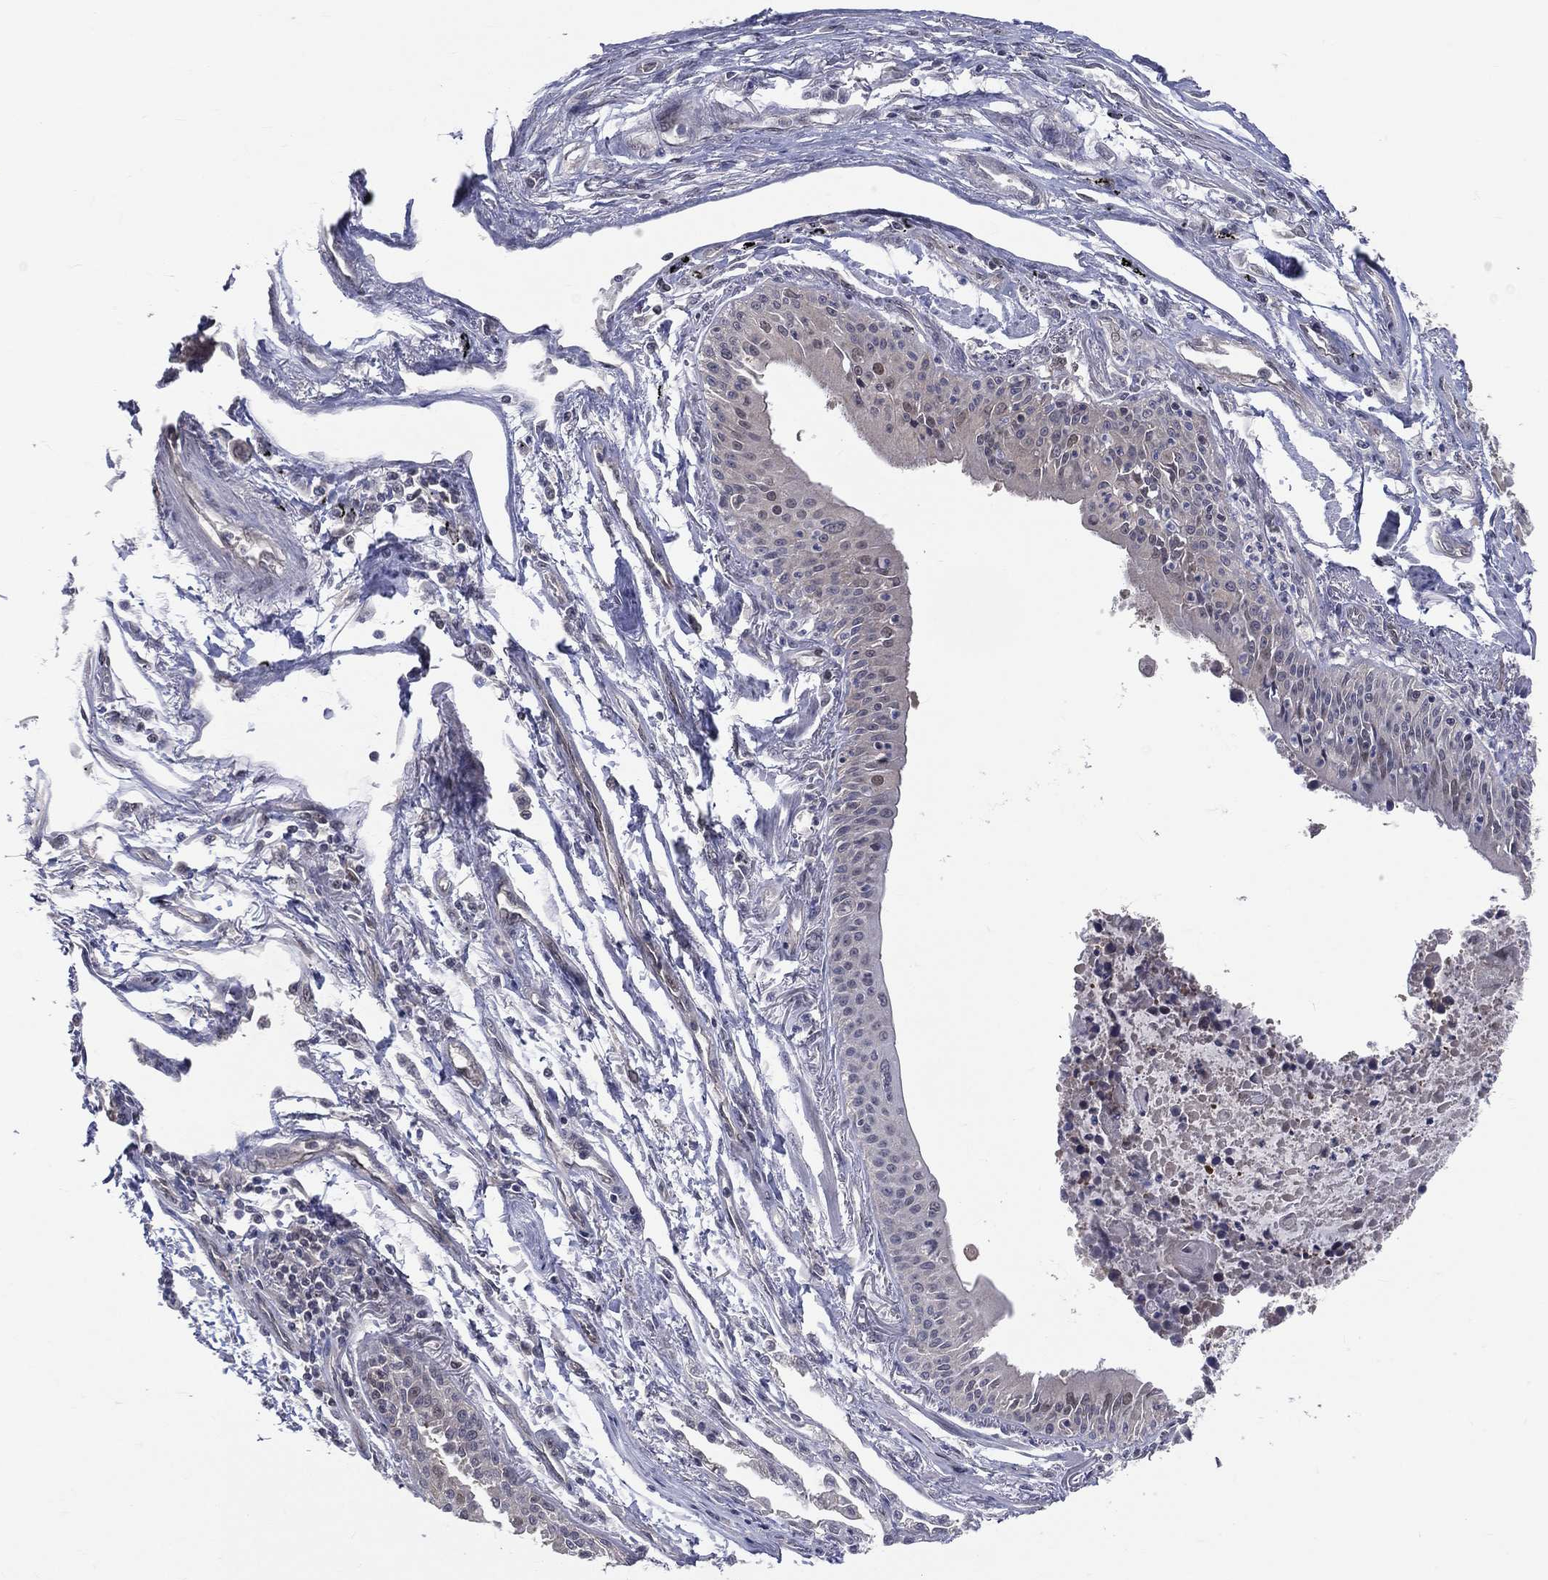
{"staining": {"intensity": "negative", "quantity": "none", "location": "none"}, "tissue": "lung cancer", "cell_type": "Tumor cells", "image_type": "cancer", "snomed": [{"axis": "morphology", "description": "Squamous cell carcinoma, NOS"}, {"axis": "topography", "description": "Lung"}], "caption": "This micrograph is of lung cancer stained with immunohistochemistry (IHC) to label a protein in brown with the nuclei are counter-stained blue. There is no expression in tumor cells.", "gene": "DLG4", "patient": {"sex": "male", "age": 73}}